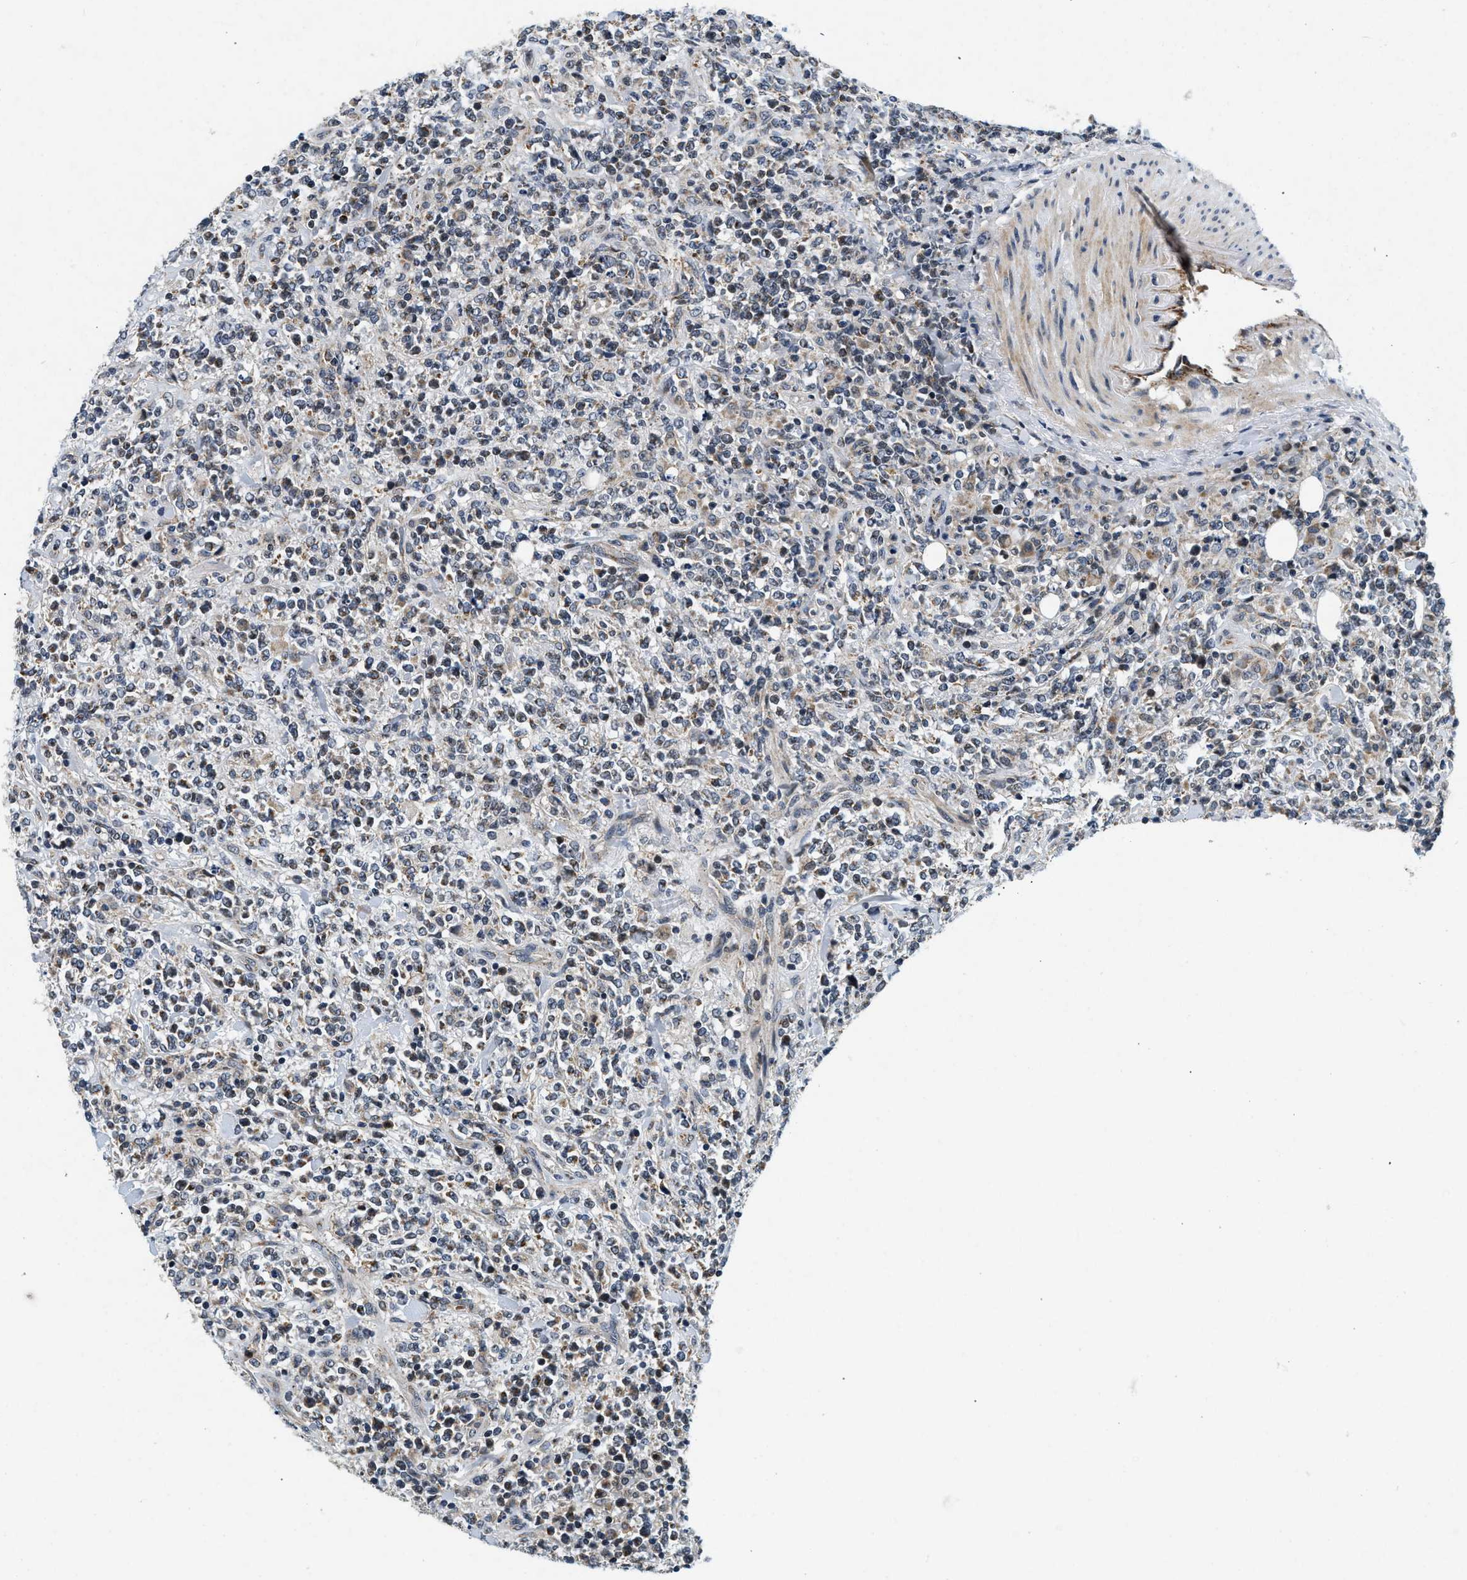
{"staining": {"intensity": "negative", "quantity": "none", "location": "none"}, "tissue": "lymphoma", "cell_type": "Tumor cells", "image_type": "cancer", "snomed": [{"axis": "morphology", "description": "Malignant lymphoma, non-Hodgkin's type, High grade"}, {"axis": "topography", "description": "Soft tissue"}], "caption": "The histopathology image displays no significant expression in tumor cells of high-grade malignant lymphoma, non-Hodgkin's type.", "gene": "PDP1", "patient": {"sex": "male", "age": 18}}